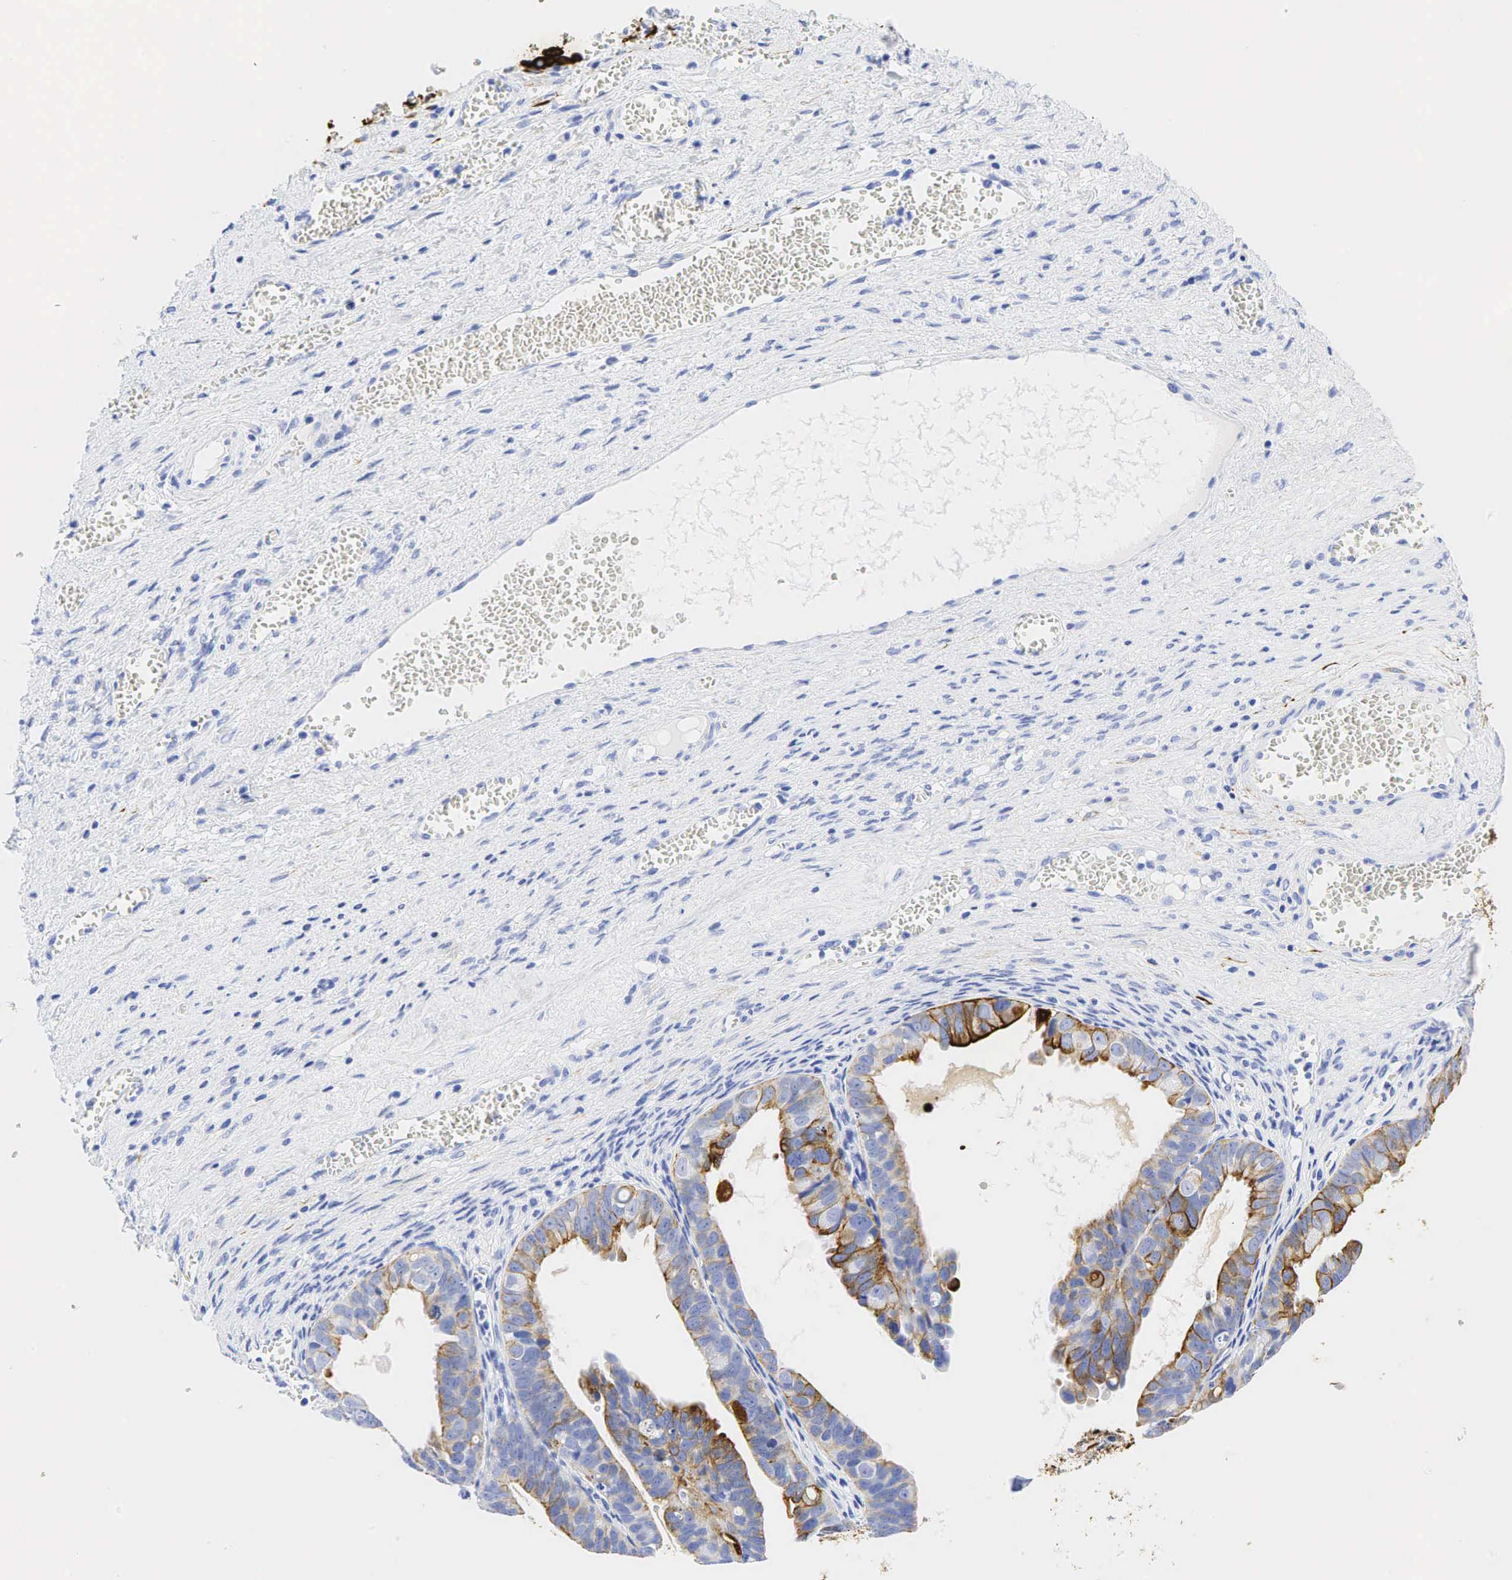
{"staining": {"intensity": "strong", "quantity": "25%-75%", "location": "cytoplasmic/membranous"}, "tissue": "ovarian cancer", "cell_type": "Tumor cells", "image_type": "cancer", "snomed": [{"axis": "morphology", "description": "Carcinoma, endometroid"}, {"axis": "topography", "description": "Ovary"}], "caption": "Endometroid carcinoma (ovarian) stained with immunohistochemistry (IHC) displays strong cytoplasmic/membranous positivity in about 25%-75% of tumor cells.", "gene": "KRT7", "patient": {"sex": "female", "age": 85}}